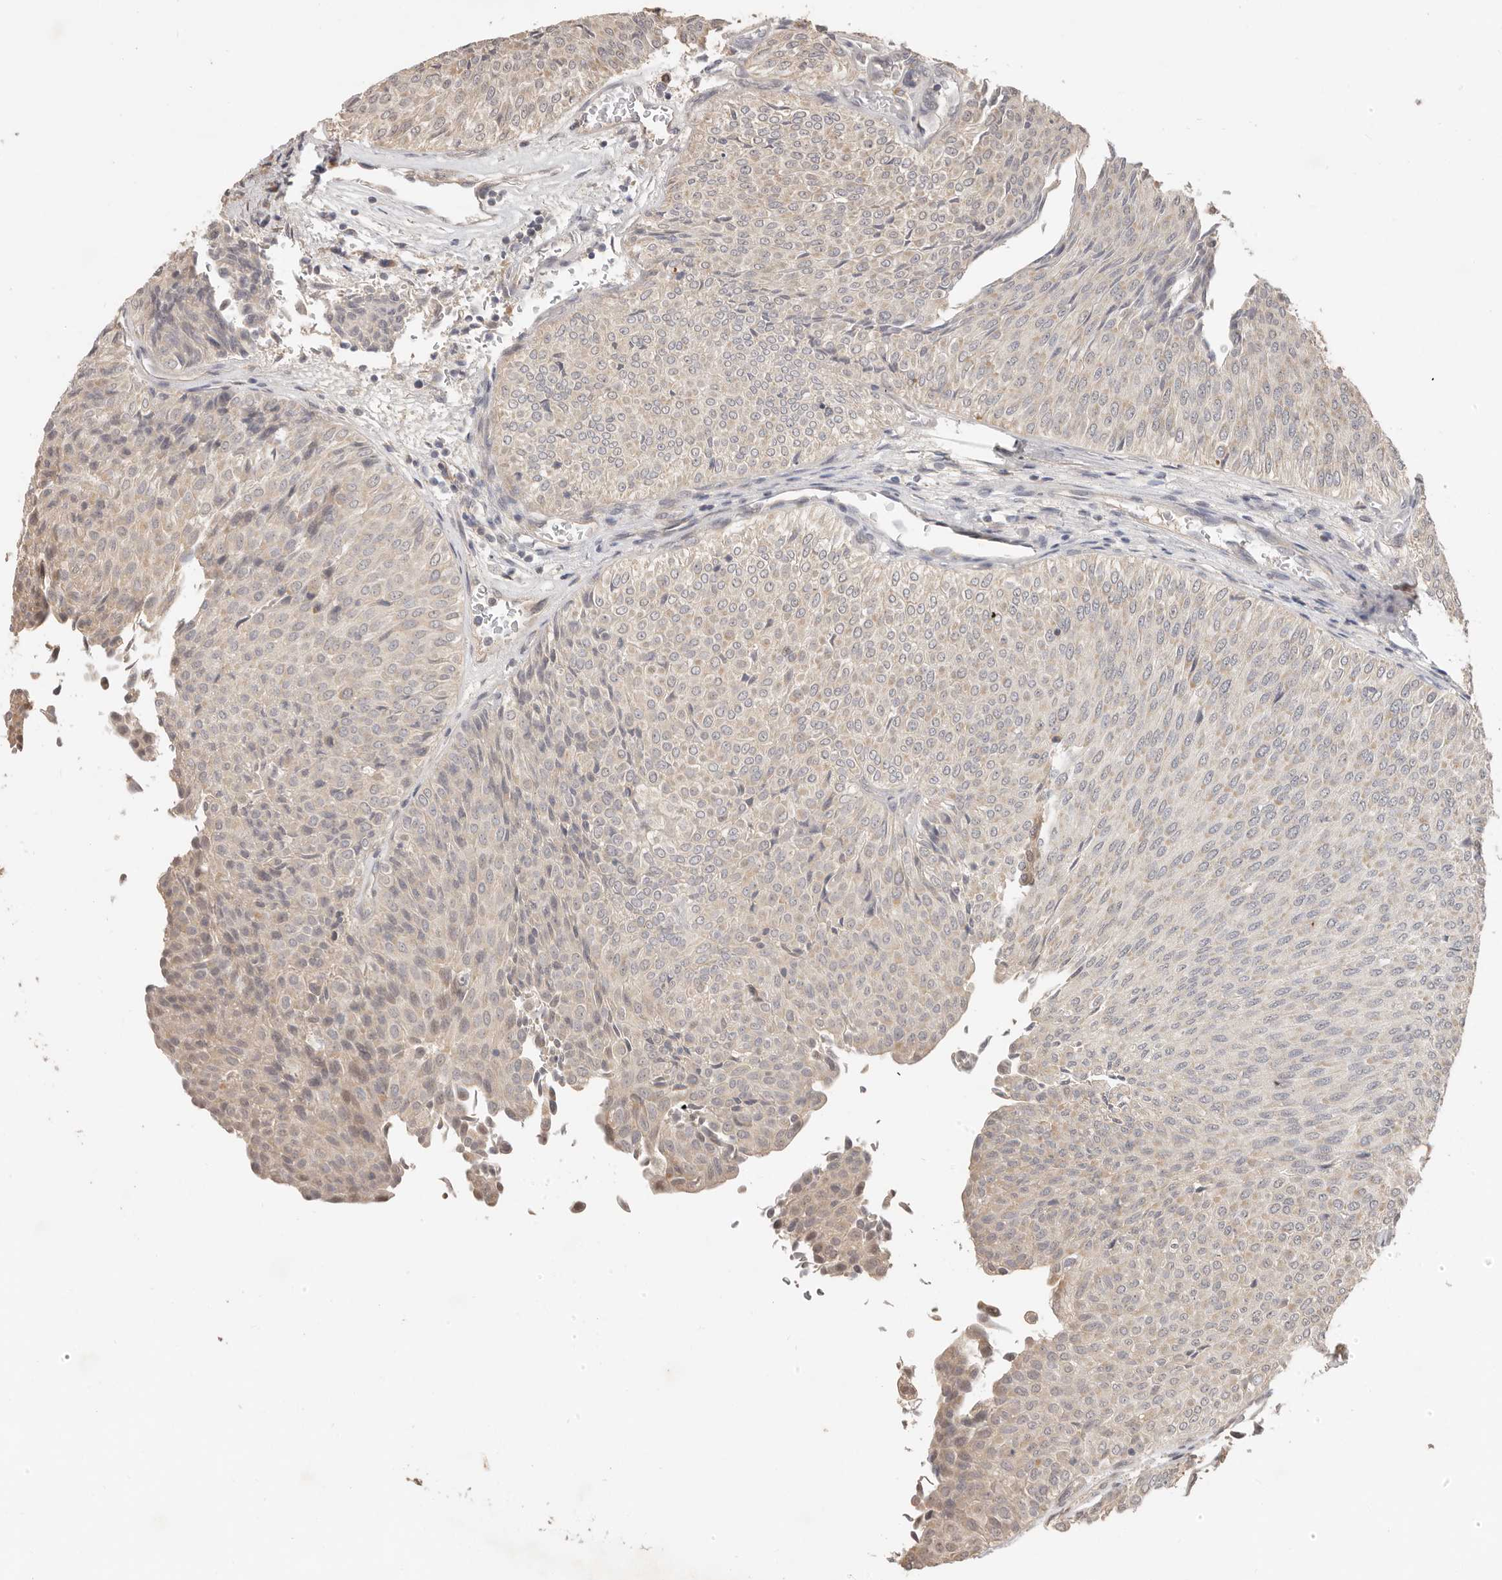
{"staining": {"intensity": "negative", "quantity": "none", "location": "none"}, "tissue": "urothelial cancer", "cell_type": "Tumor cells", "image_type": "cancer", "snomed": [{"axis": "morphology", "description": "Urothelial carcinoma, Low grade"}, {"axis": "topography", "description": "Urinary bladder"}], "caption": "Urothelial cancer was stained to show a protein in brown. There is no significant staining in tumor cells.", "gene": "MTFR2", "patient": {"sex": "male", "age": 78}}